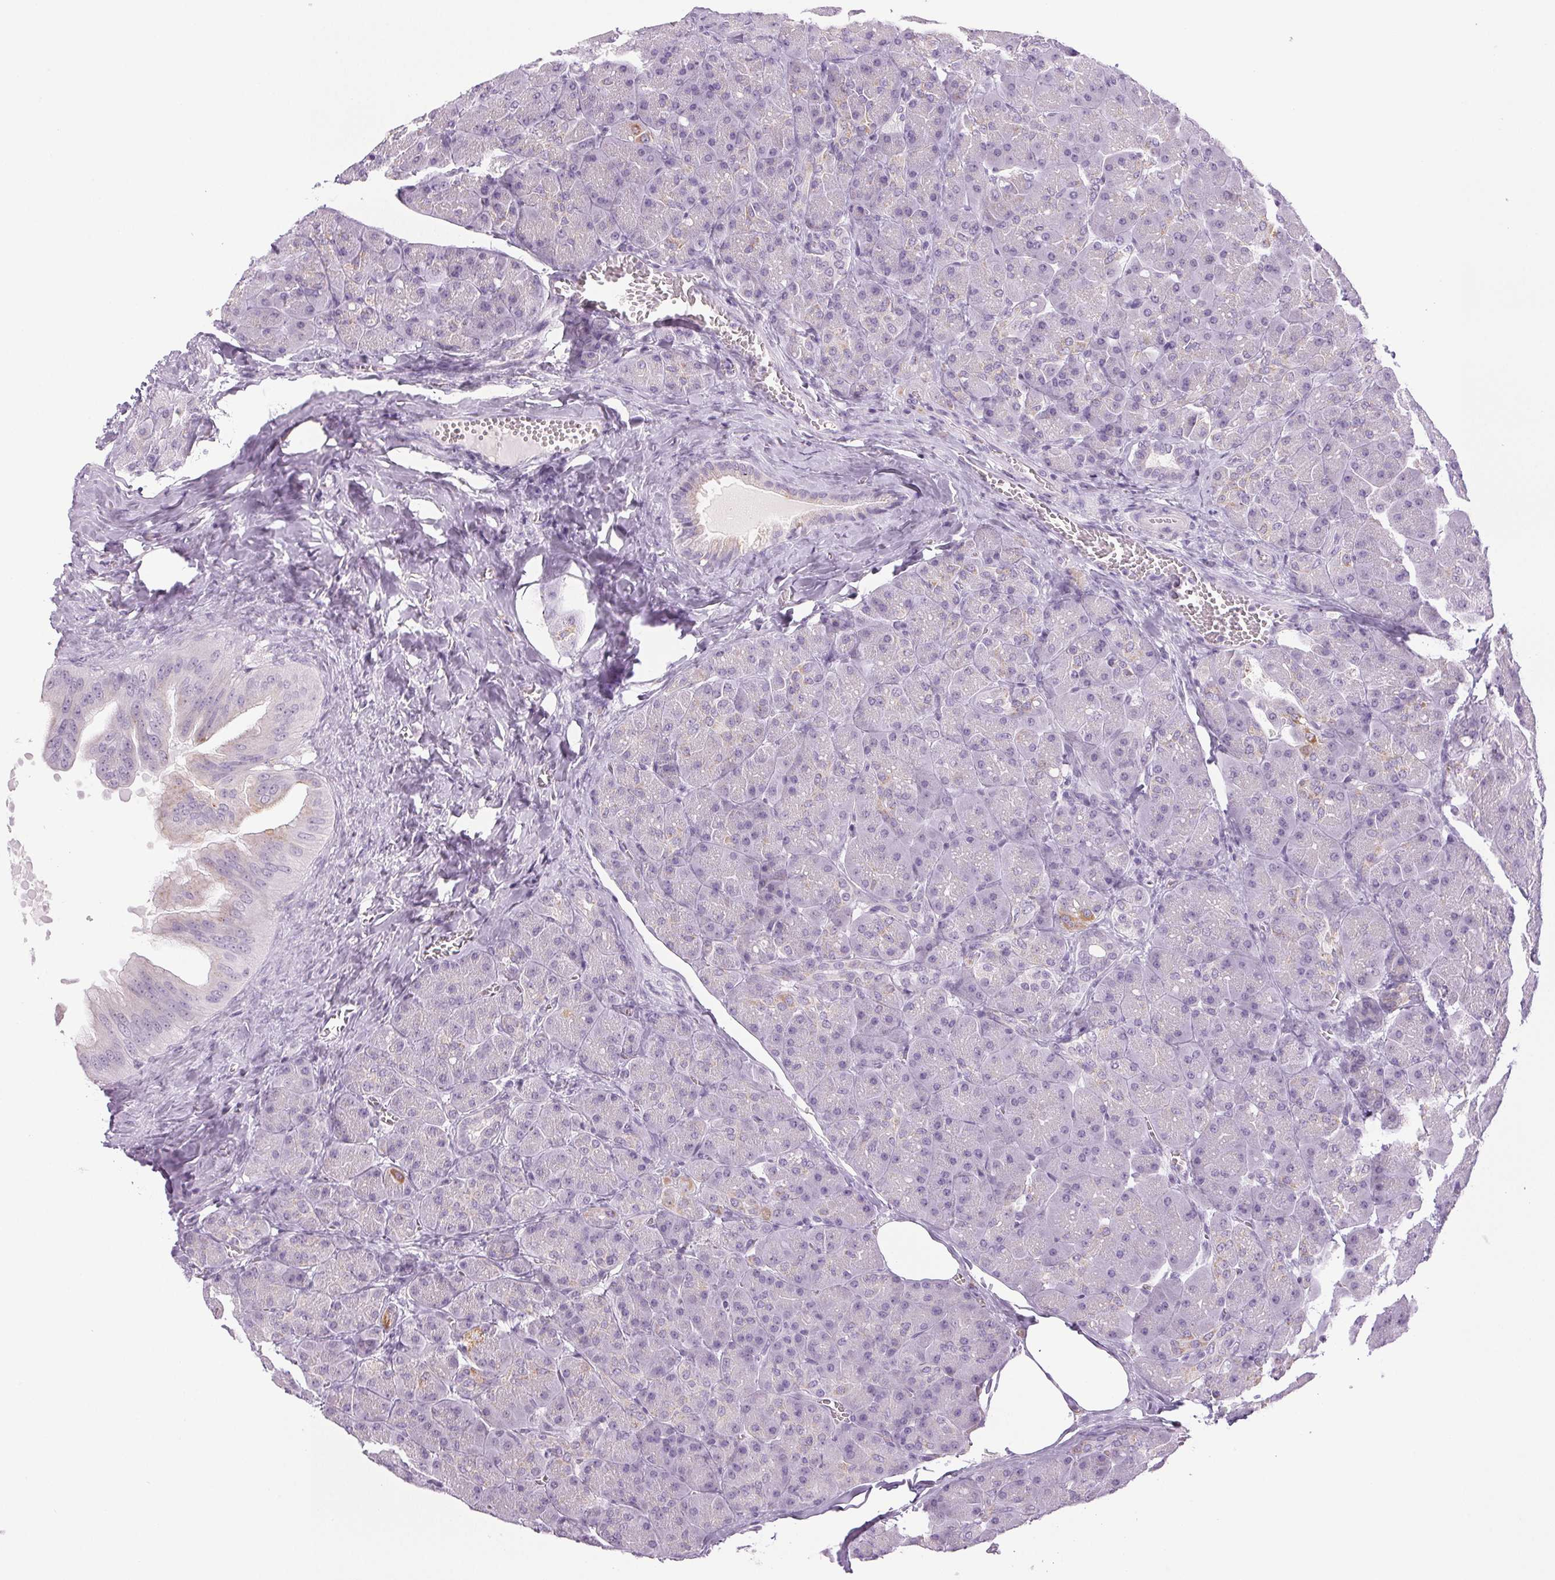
{"staining": {"intensity": "negative", "quantity": "none", "location": "none"}, "tissue": "pancreas", "cell_type": "Exocrine glandular cells", "image_type": "normal", "snomed": [{"axis": "morphology", "description": "Normal tissue, NOS"}, {"axis": "topography", "description": "Pancreas"}], "caption": "There is no significant expression in exocrine glandular cells of pancreas. Nuclei are stained in blue.", "gene": "COL7A1", "patient": {"sex": "male", "age": 55}}